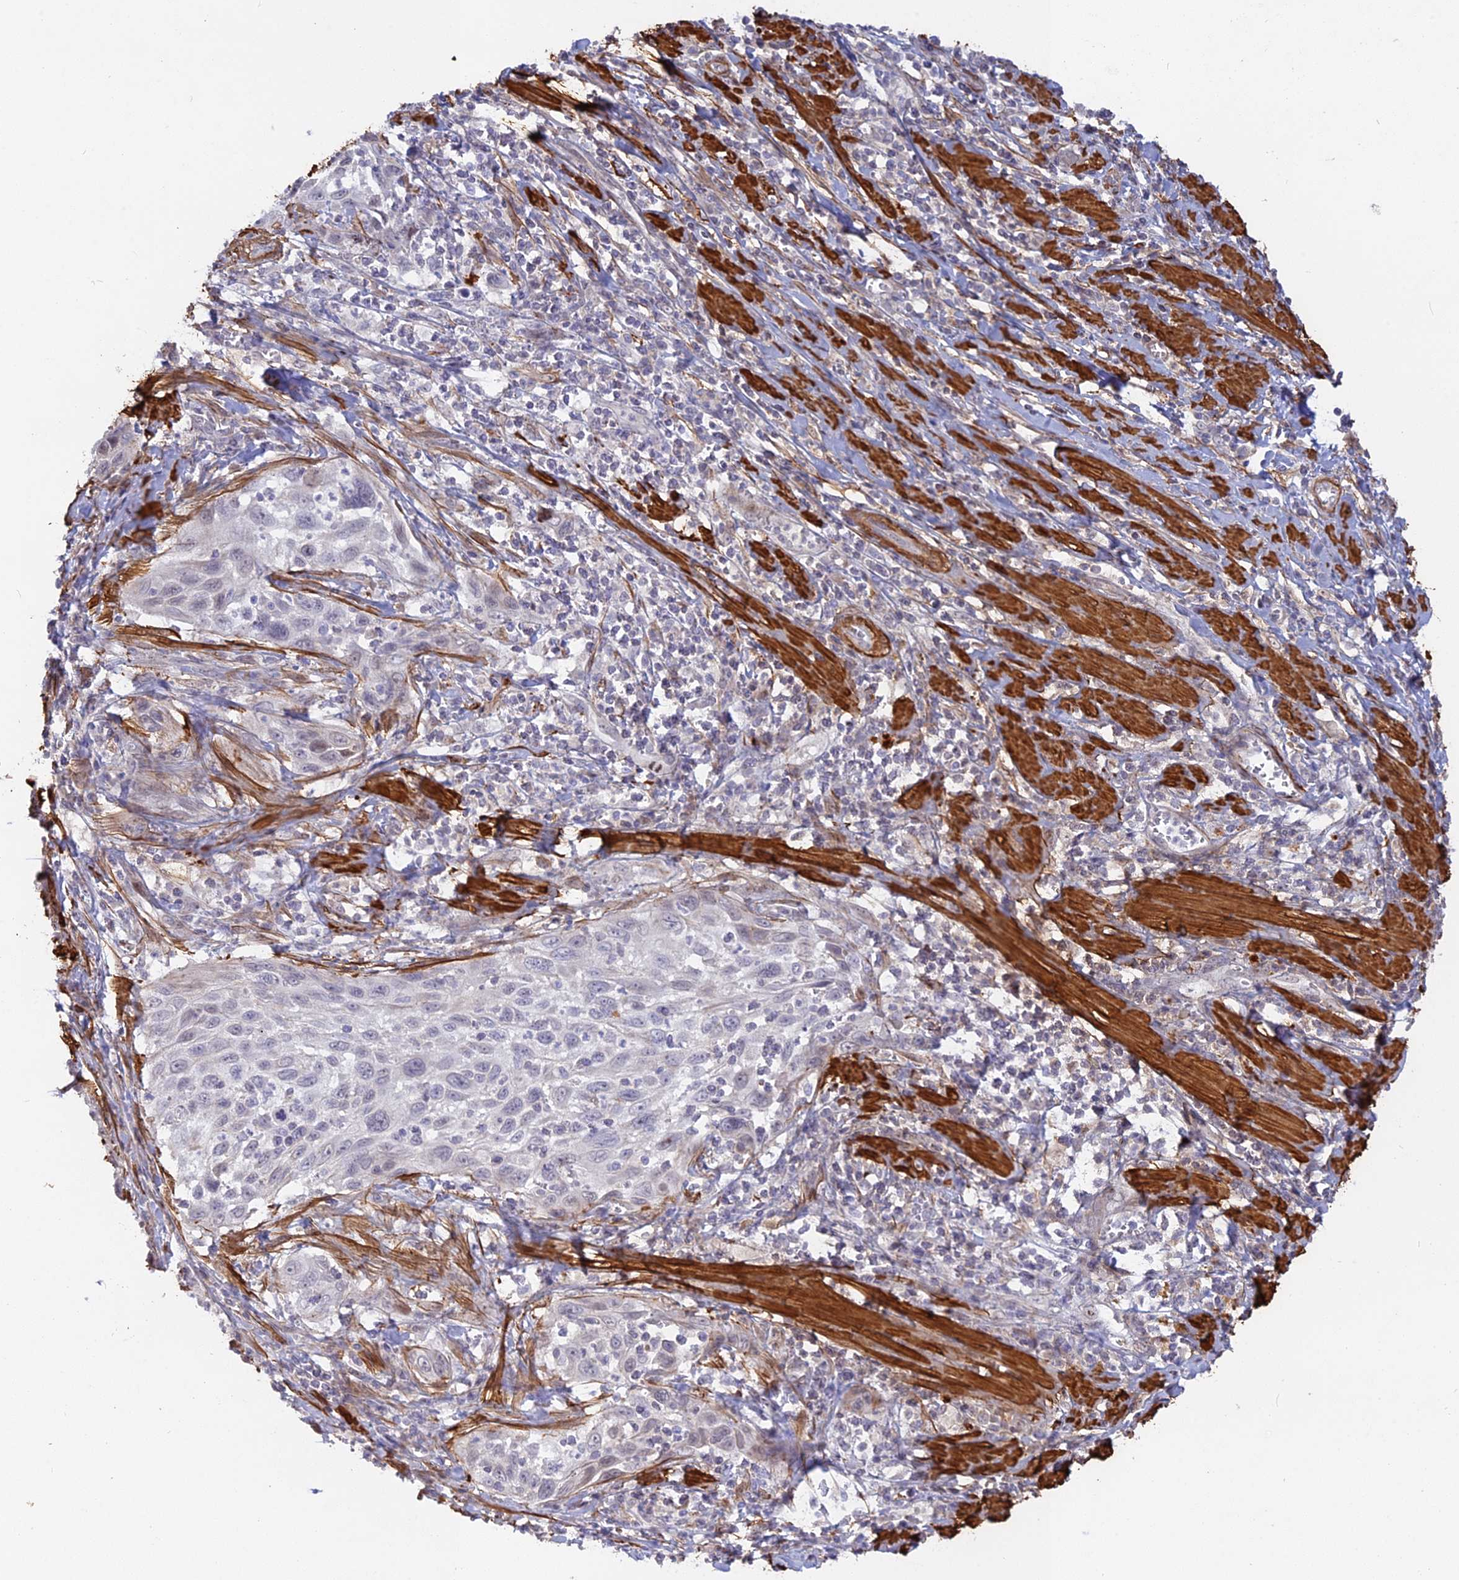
{"staining": {"intensity": "negative", "quantity": "none", "location": "none"}, "tissue": "cervical cancer", "cell_type": "Tumor cells", "image_type": "cancer", "snomed": [{"axis": "morphology", "description": "Squamous cell carcinoma, NOS"}, {"axis": "topography", "description": "Cervix"}], "caption": "The histopathology image exhibits no staining of tumor cells in cervical cancer (squamous cell carcinoma).", "gene": "CCDC154", "patient": {"sex": "female", "age": 70}}